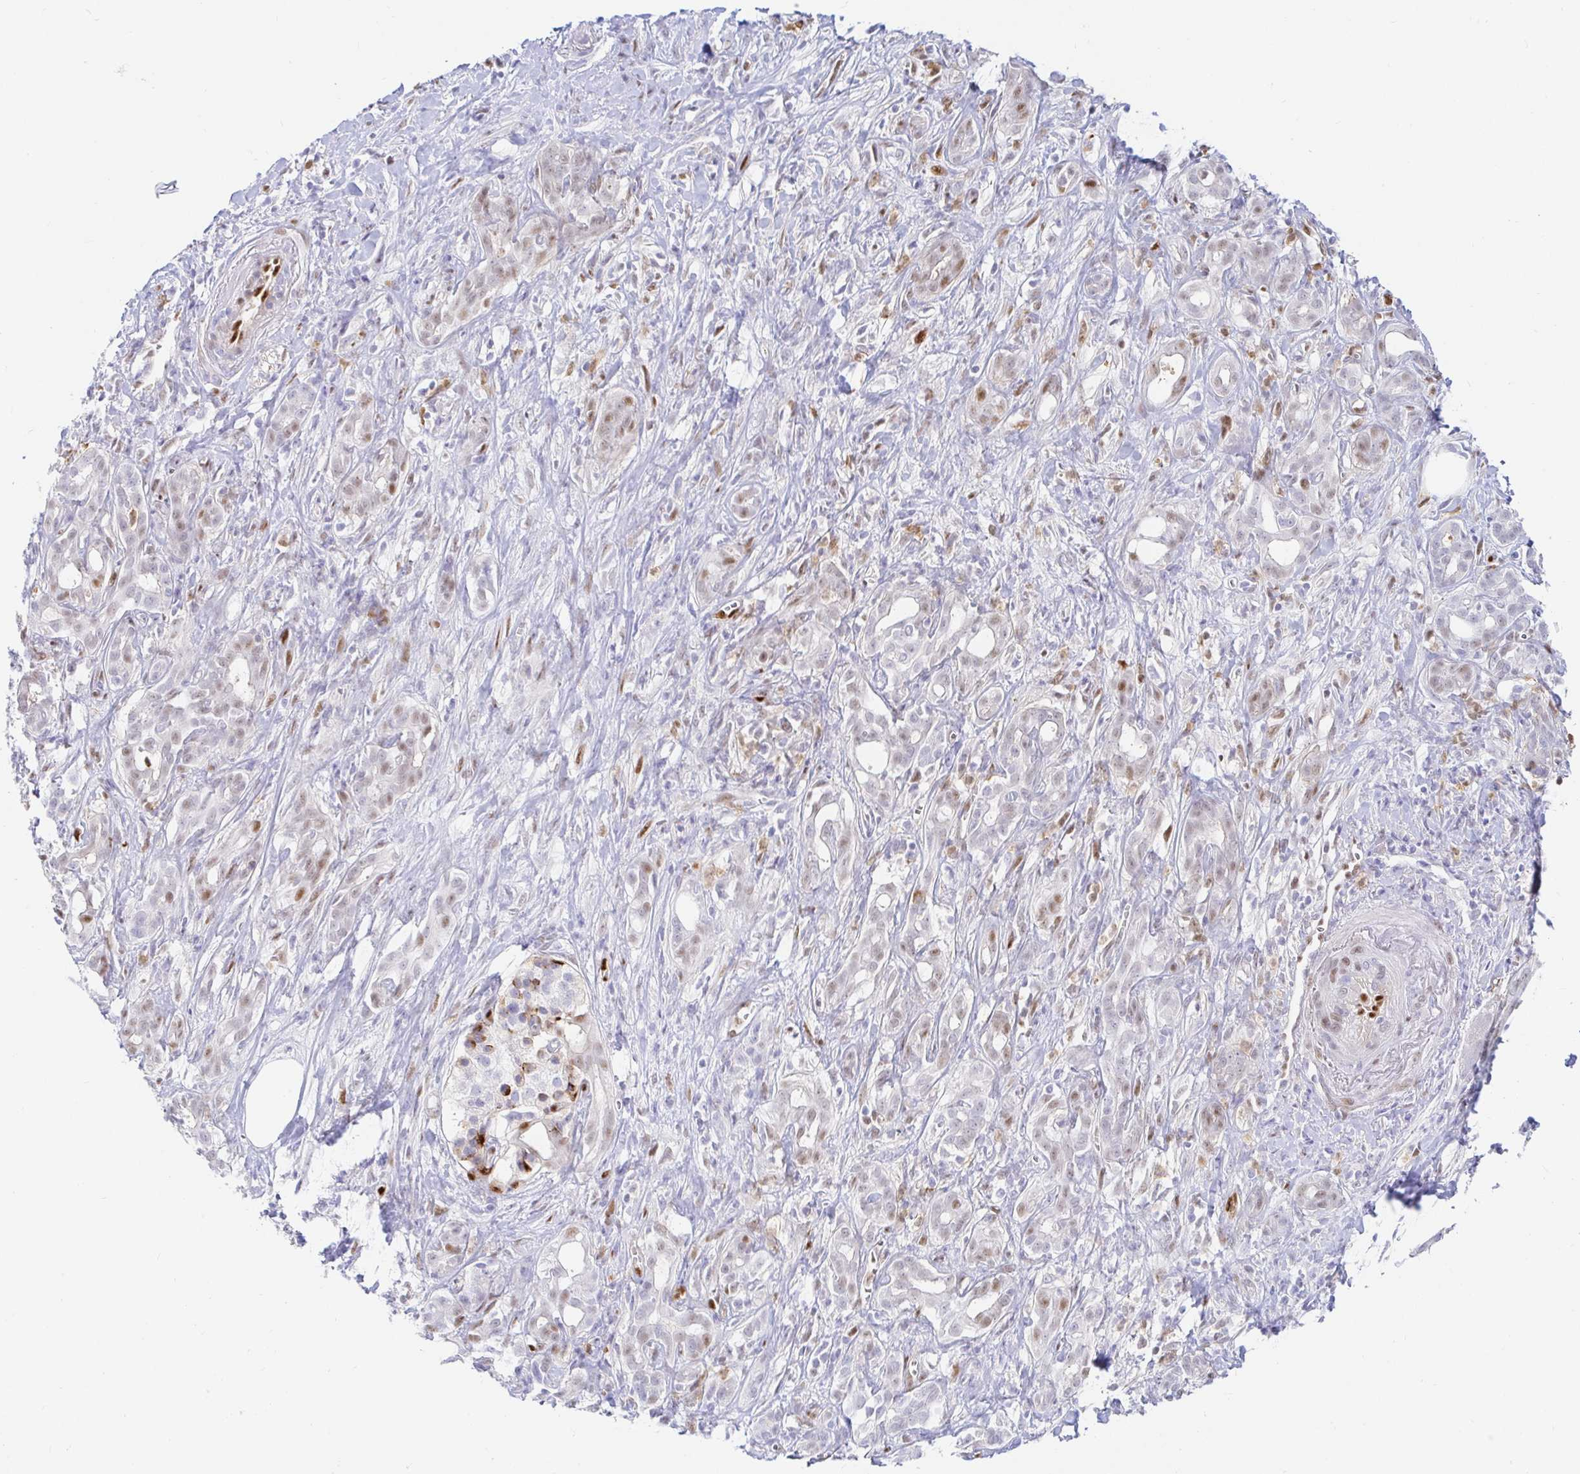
{"staining": {"intensity": "weak", "quantity": "<25%", "location": "nuclear"}, "tissue": "pancreatic cancer", "cell_type": "Tumor cells", "image_type": "cancer", "snomed": [{"axis": "morphology", "description": "Adenocarcinoma, NOS"}, {"axis": "topography", "description": "Pancreas"}], "caption": "Immunohistochemistry (IHC) photomicrograph of pancreatic cancer stained for a protein (brown), which displays no staining in tumor cells. (Stains: DAB immunohistochemistry with hematoxylin counter stain, Microscopy: brightfield microscopy at high magnification).", "gene": "HINFP", "patient": {"sex": "male", "age": 61}}